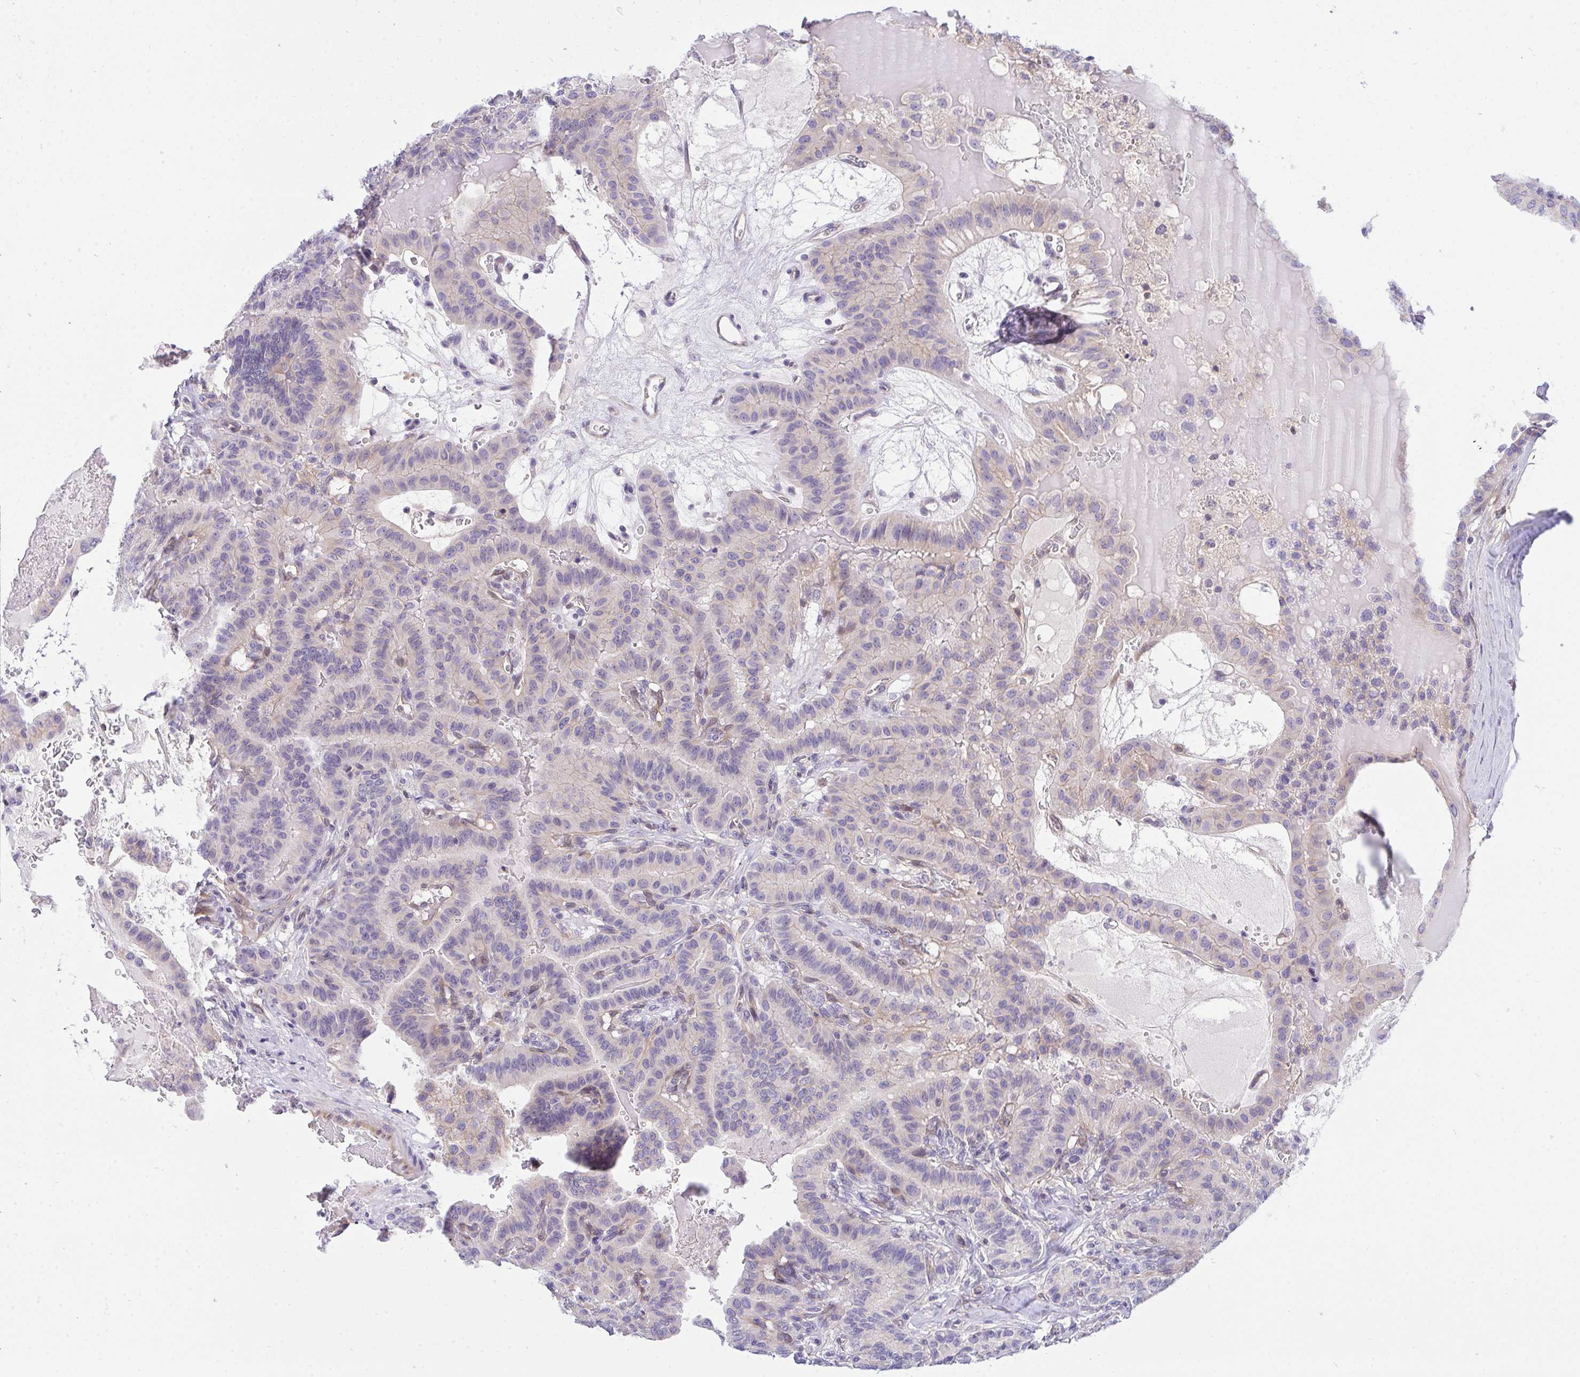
{"staining": {"intensity": "negative", "quantity": "none", "location": "none"}, "tissue": "thyroid cancer", "cell_type": "Tumor cells", "image_type": "cancer", "snomed": [{"axis": "morphology", "description": "Papillary adenocarcinoma, NOS"}, {"axis": "topography", "description": "Thyroid gland"}], "caption": "Image shows no significant protein positivity in tumor cells of papillary adenocarcinoma (thyroid).", "gene": "HOXD12", "patient": {"sex": "male", "age": 87}}